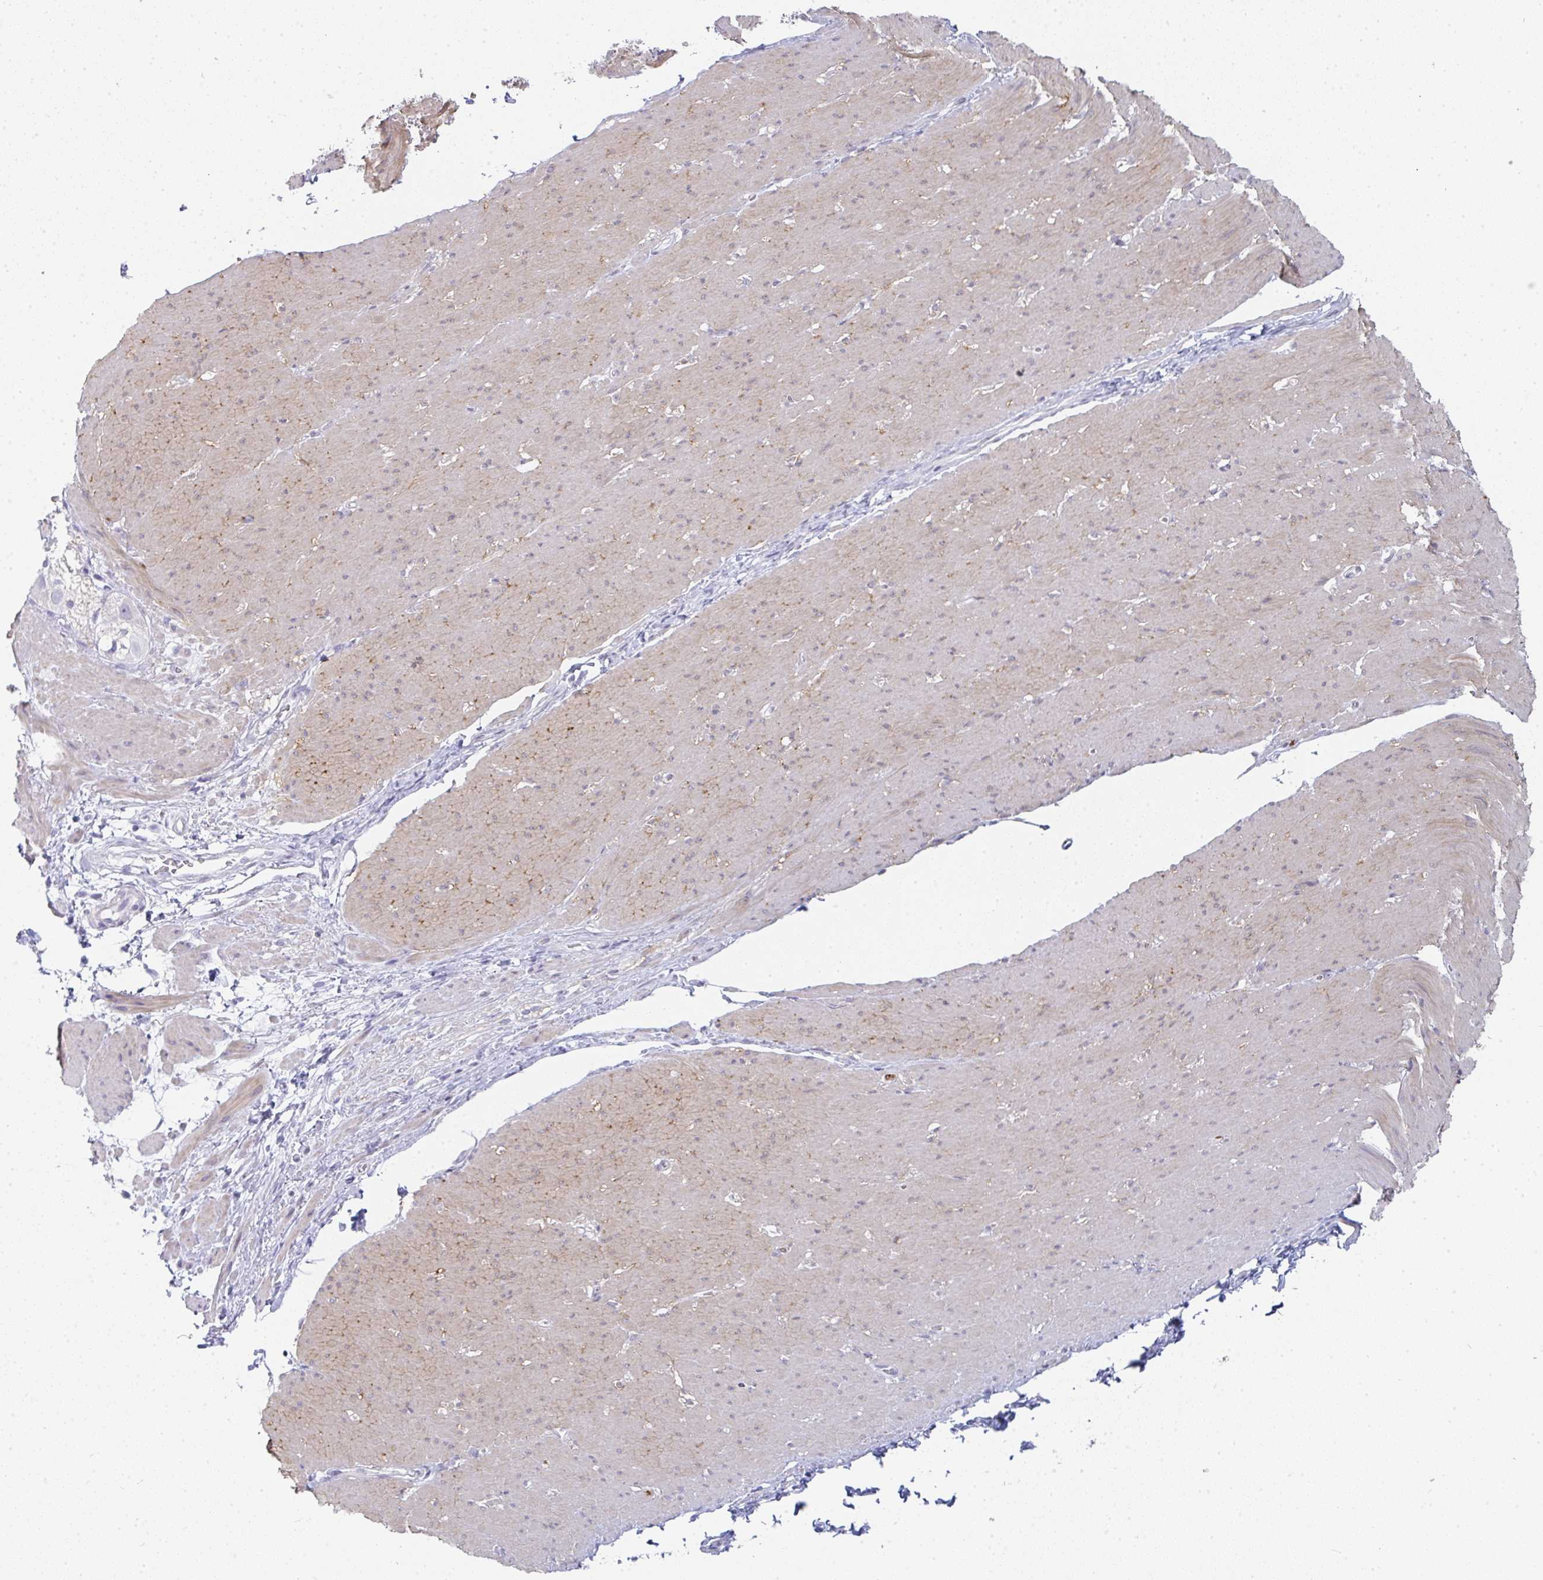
{"staining": {"intensity": "weak", "quantity": "25%-75%", "location": "cytoplasmic/membranous"}, "tissue": "smooth muscle", "cell_type": "Smooth muscle cells", "image_type": "normal", "snomed": [{"axis": "morphology", "description": "Normal tissue, NOS"}, {"axis": "topography", "description": "Smooth muscle"}, {"axis": "topography", "description": "Rectum"}], "caption": "DAB immunohistochemical staining of normal smooth muscle displays weak cytoplasmic/membranous protein positivity in about 25%-75% of smooth muscle cells.", "gene": "PRND", "patient": {"sex": "male", "age": 53}}